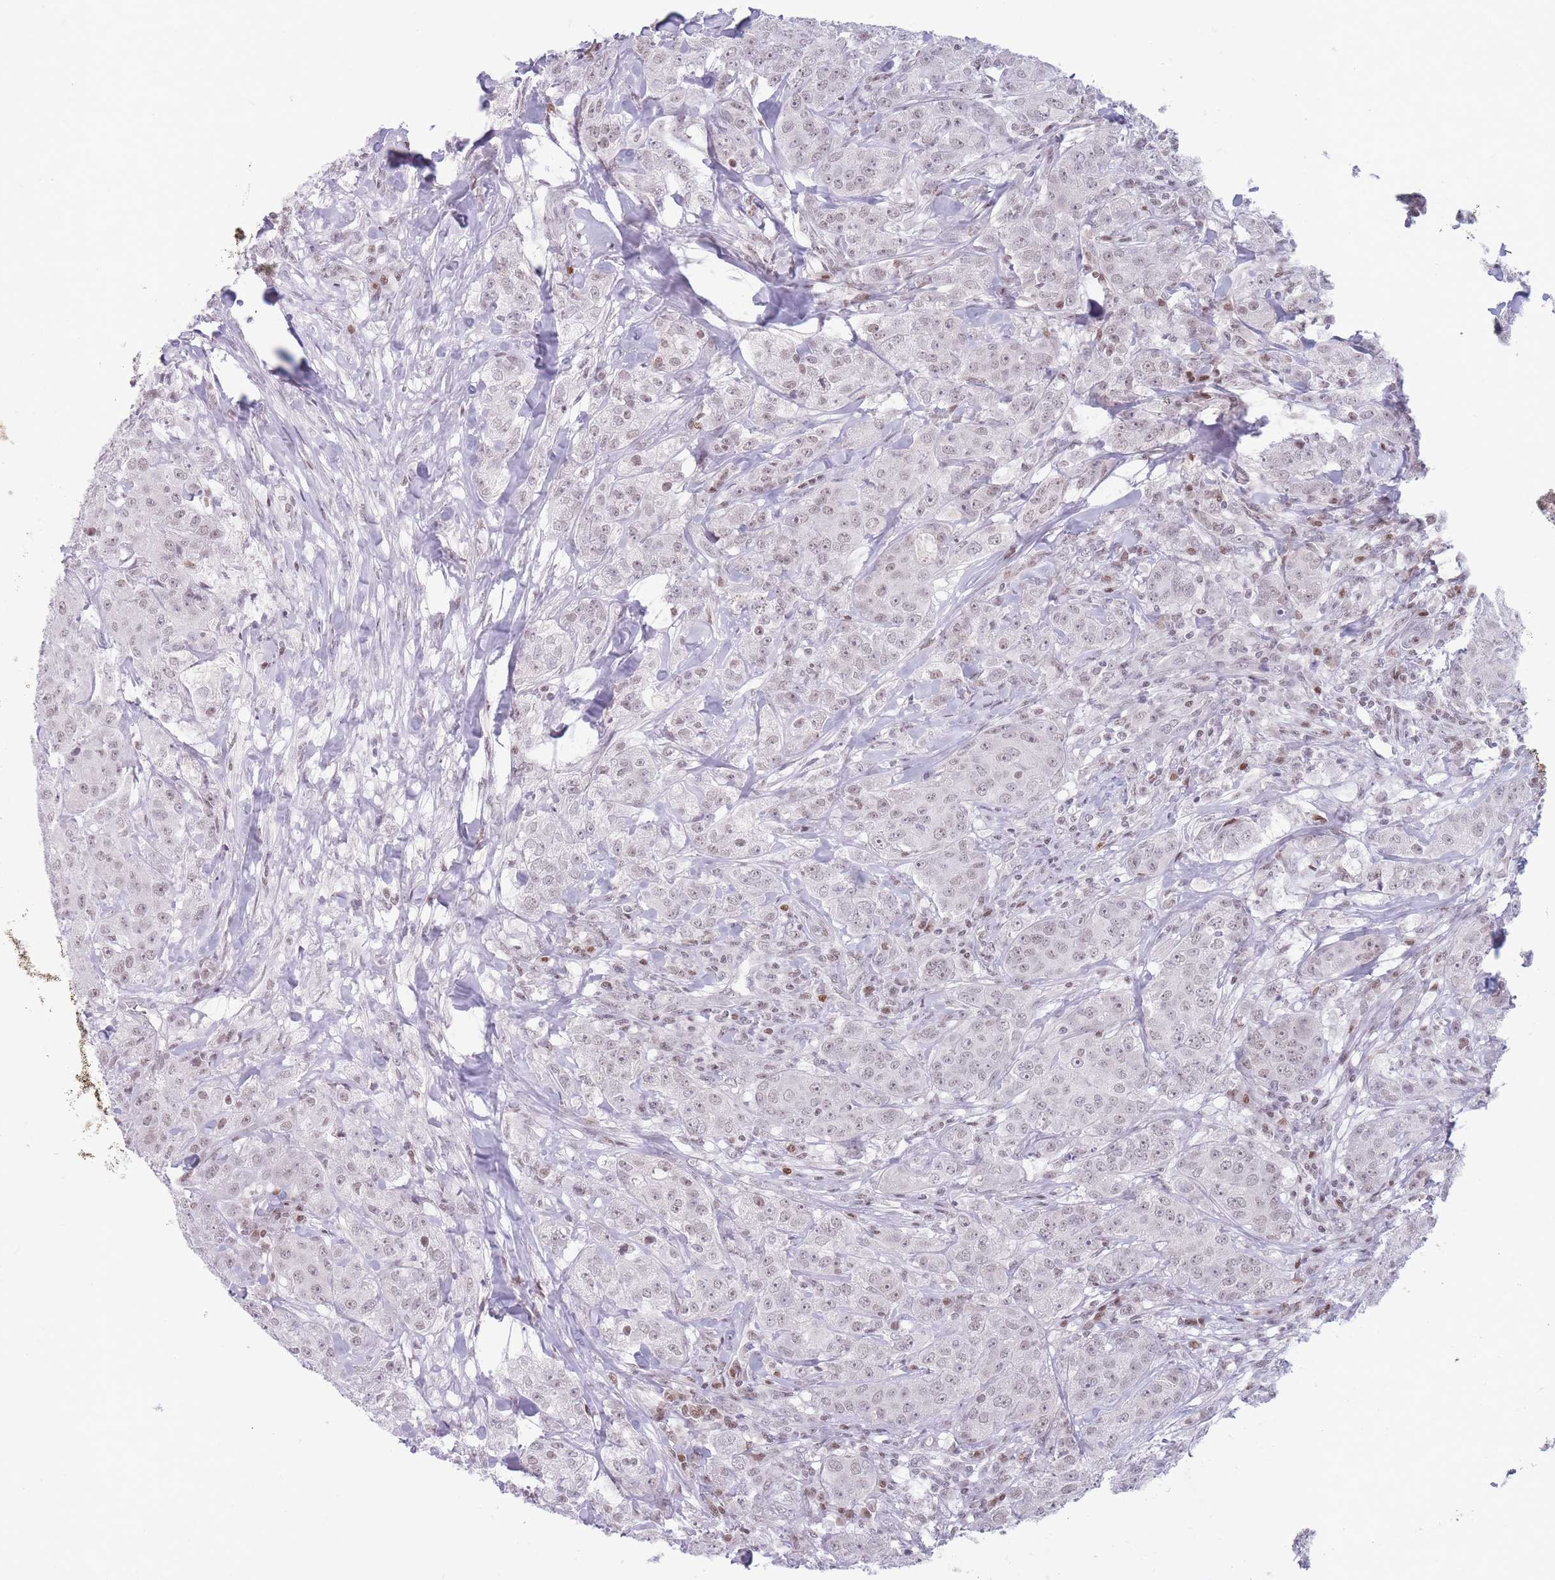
{"staining": {"intensity": "weak", "quantity": "<25%", "location": "nuclear"}, "tissue": "breast cancer", "cell_type": "Tumor cells", "image_type": "cancer", "snomed": [{"axis": "morphology", "description": "Duct carcinoma"}, {"axis": "topography", "description": "Breast"}], "caption": "Immunohistochemistry histopathology image of neoplastic tissue: human breast cancer stained with DAB exhibits no significant protein expression in tumor cells.", "gene": "ARID3B", "patient": {"sex": "female", "age": 43}}